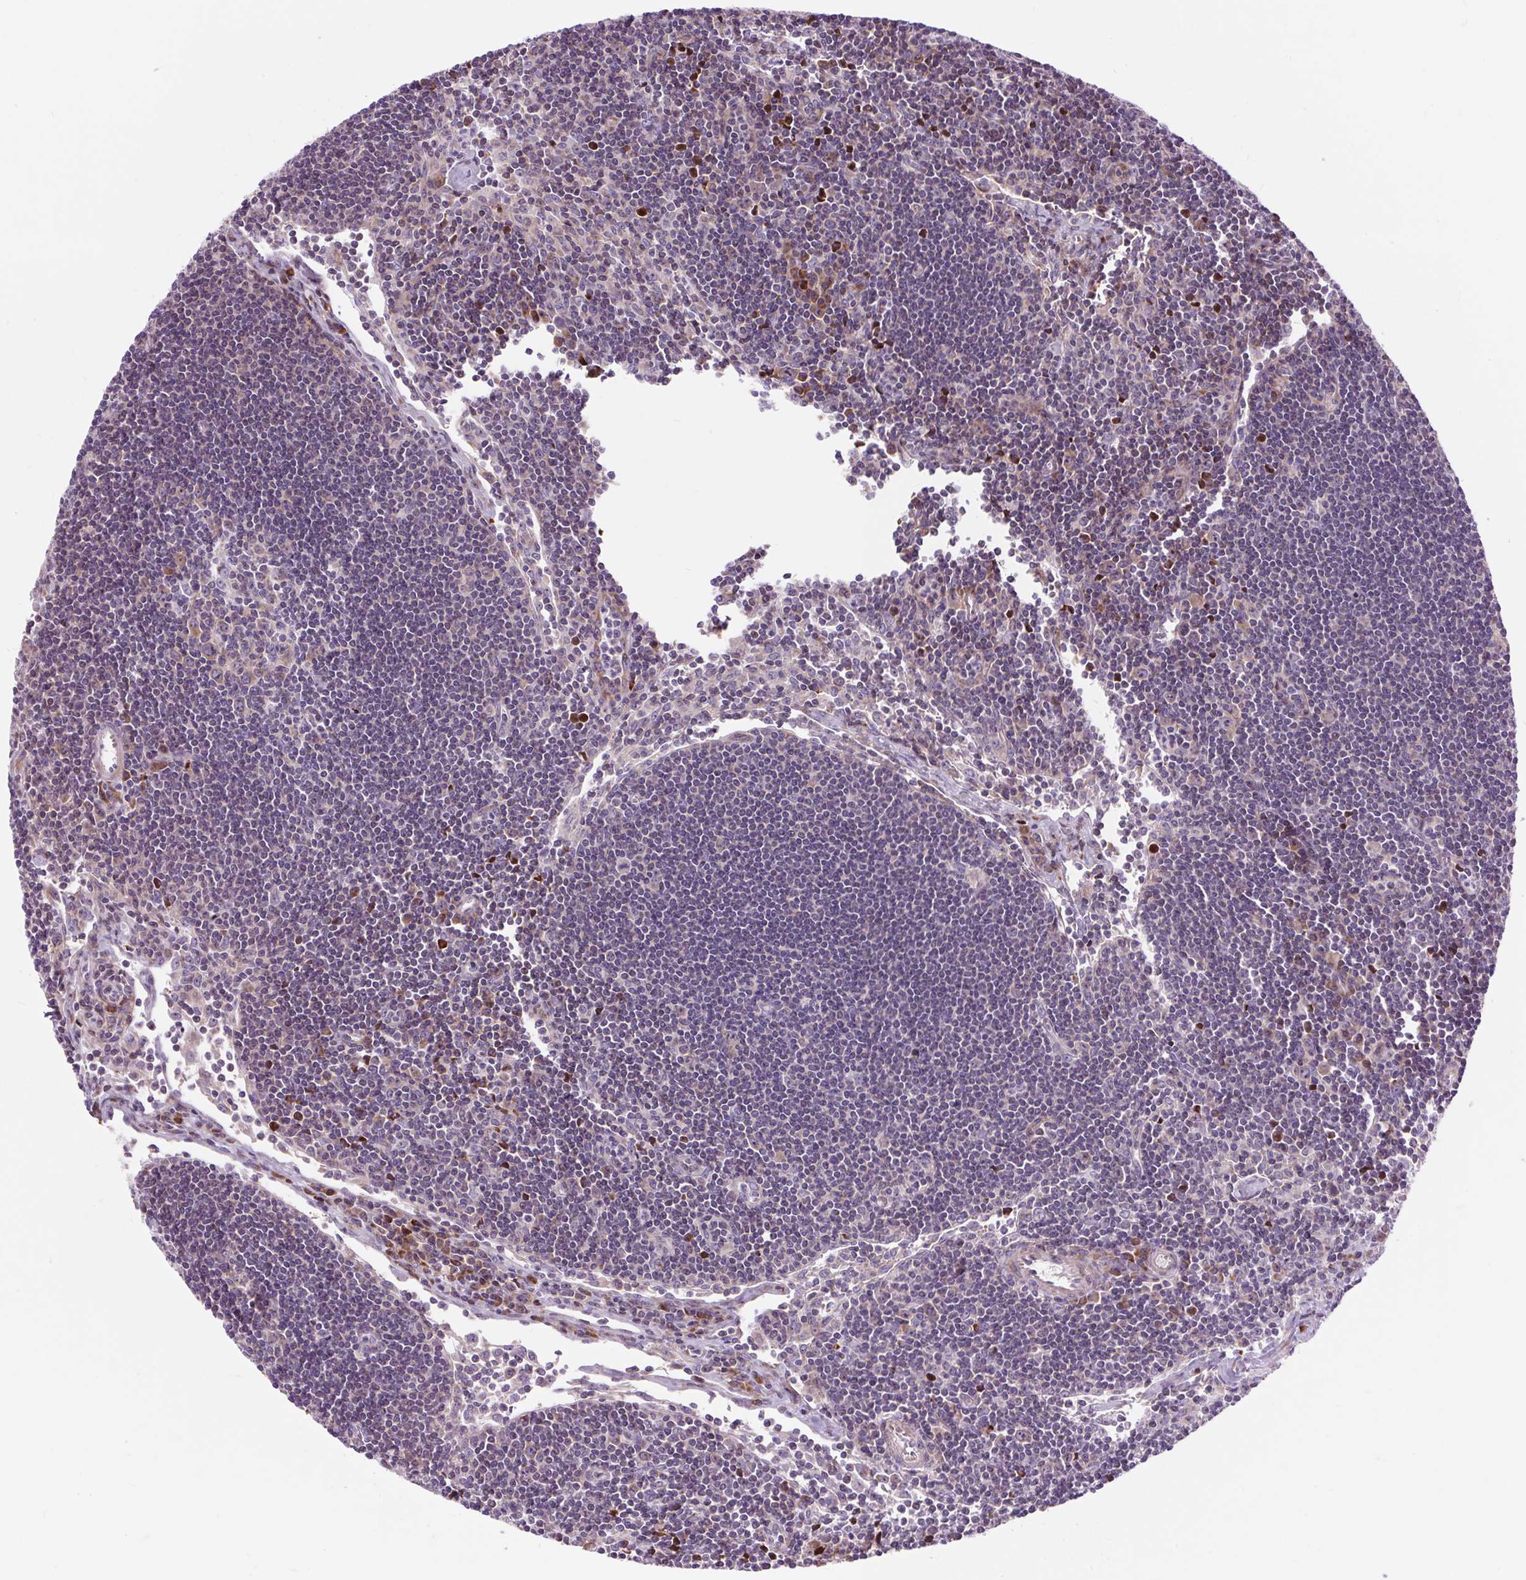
{"staining": {"intensity": "weak", "quantity": "<25%", "location": "cytoplasmic/membranous"}, "tissue": "lymph node", "cell_type": "Germinal center cells", "image_type": "normal", "snomed": [{"axis": "morphology", "description": "Normal tissue, NOS"}, {"axis": "topography", "description": "Lymph node"}], "caption": "This is an IHC image of benign lymph node. There is no staining in germinal center cells.", "gene": "CISD3", "patient": {"sex": "female", "age": 29}}